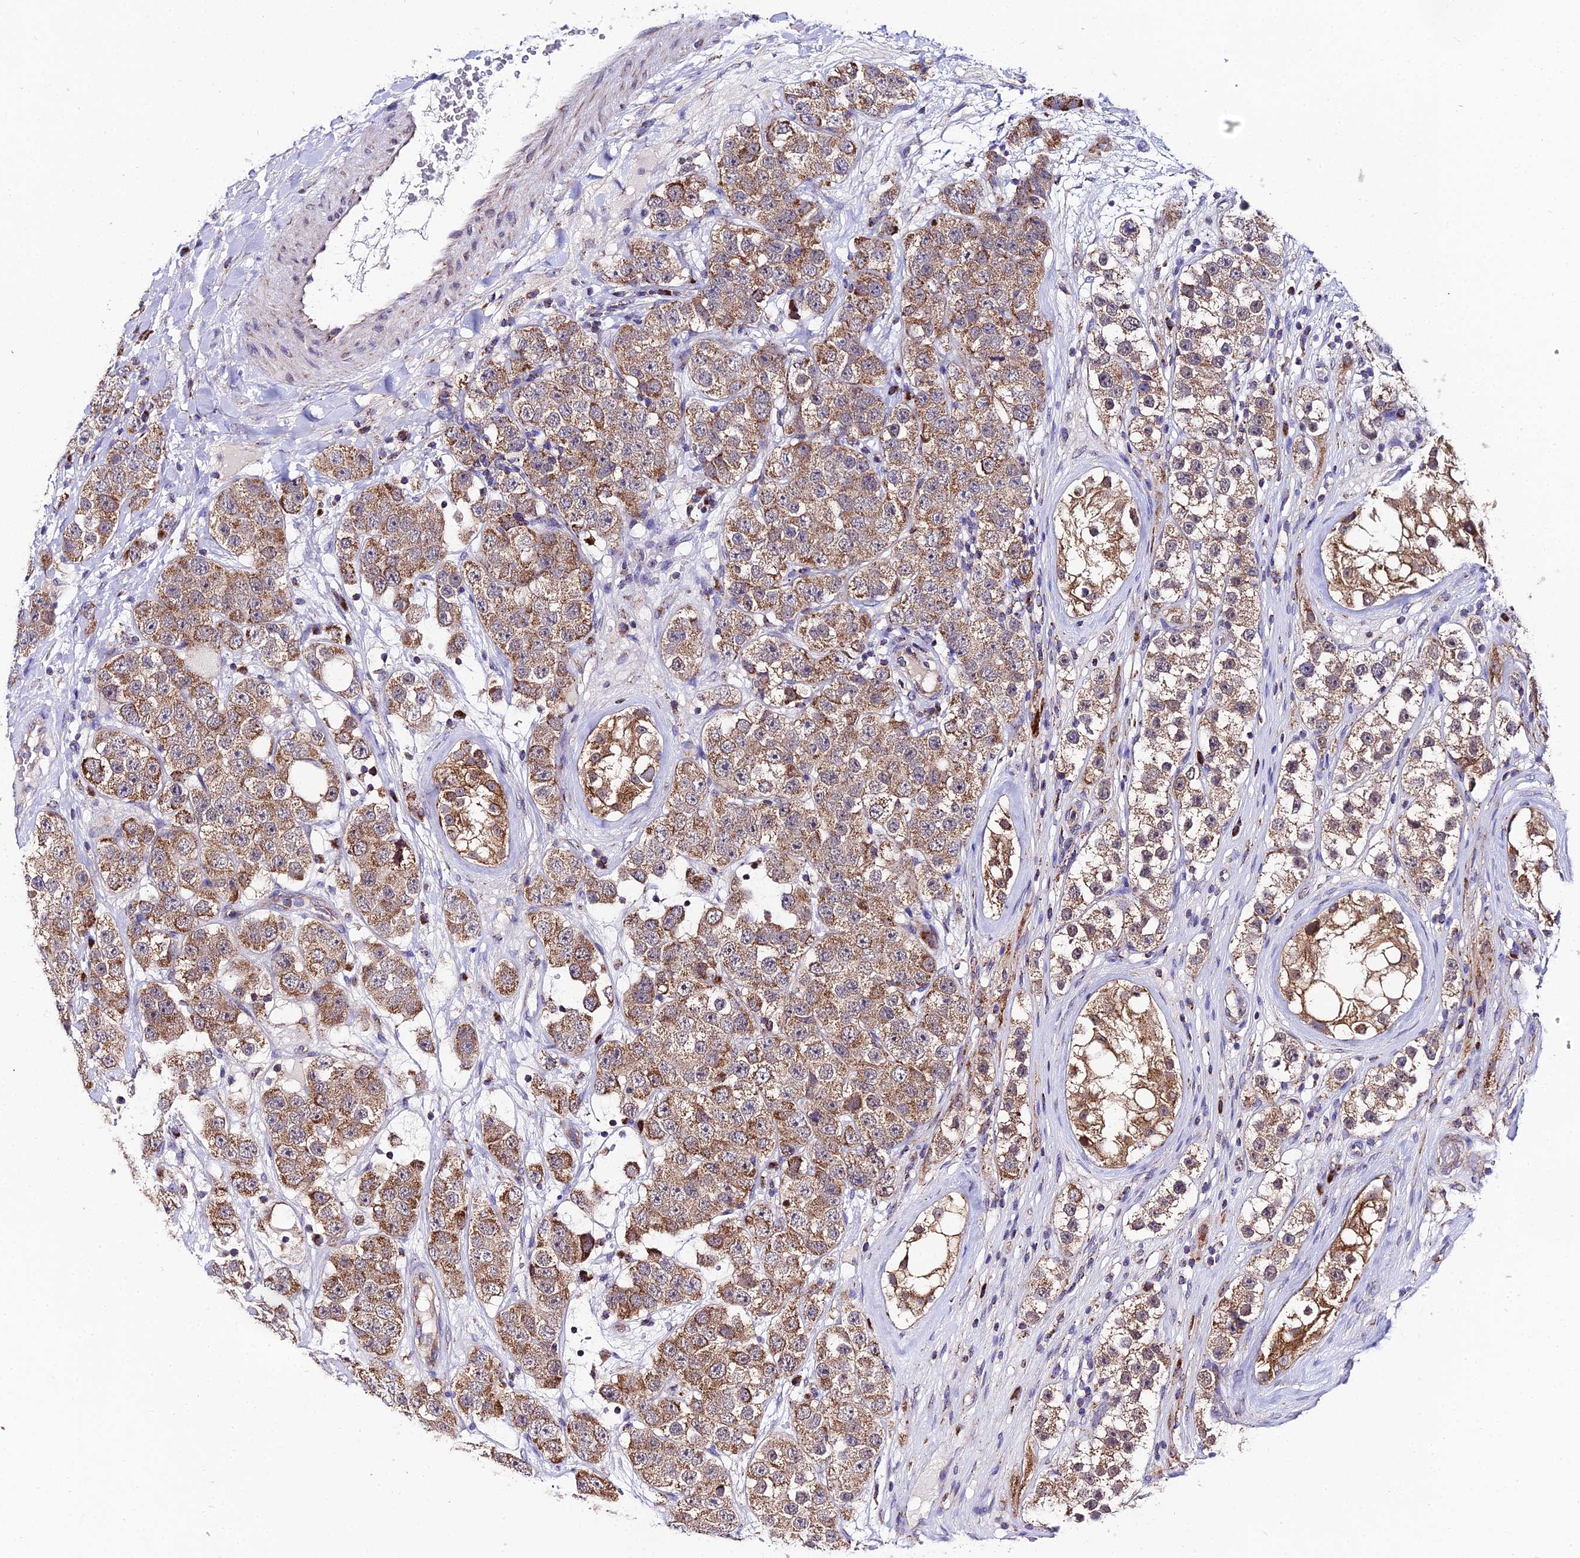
{"staining": {"intensity": "moderate", "quantity": ">75%", "location": "cytoplasmic/membranous"}, "tissue": "testis cancer", "cell_type": "Tumor cells", "image_type": "cancer", "snomed": [{"axis": "morphology", "description": "Seminoma, NOS"}, {"axis": "topography", "description": "Testis"}], "caption": "Testis seminoma tissue displays moderate cytoplasmic/membranous positivity in approximately >75% of tumor cells, visualized by immunohistochemistry.", "gene": "PSMD2", "patient": {"sex": "male", "age": 28}}